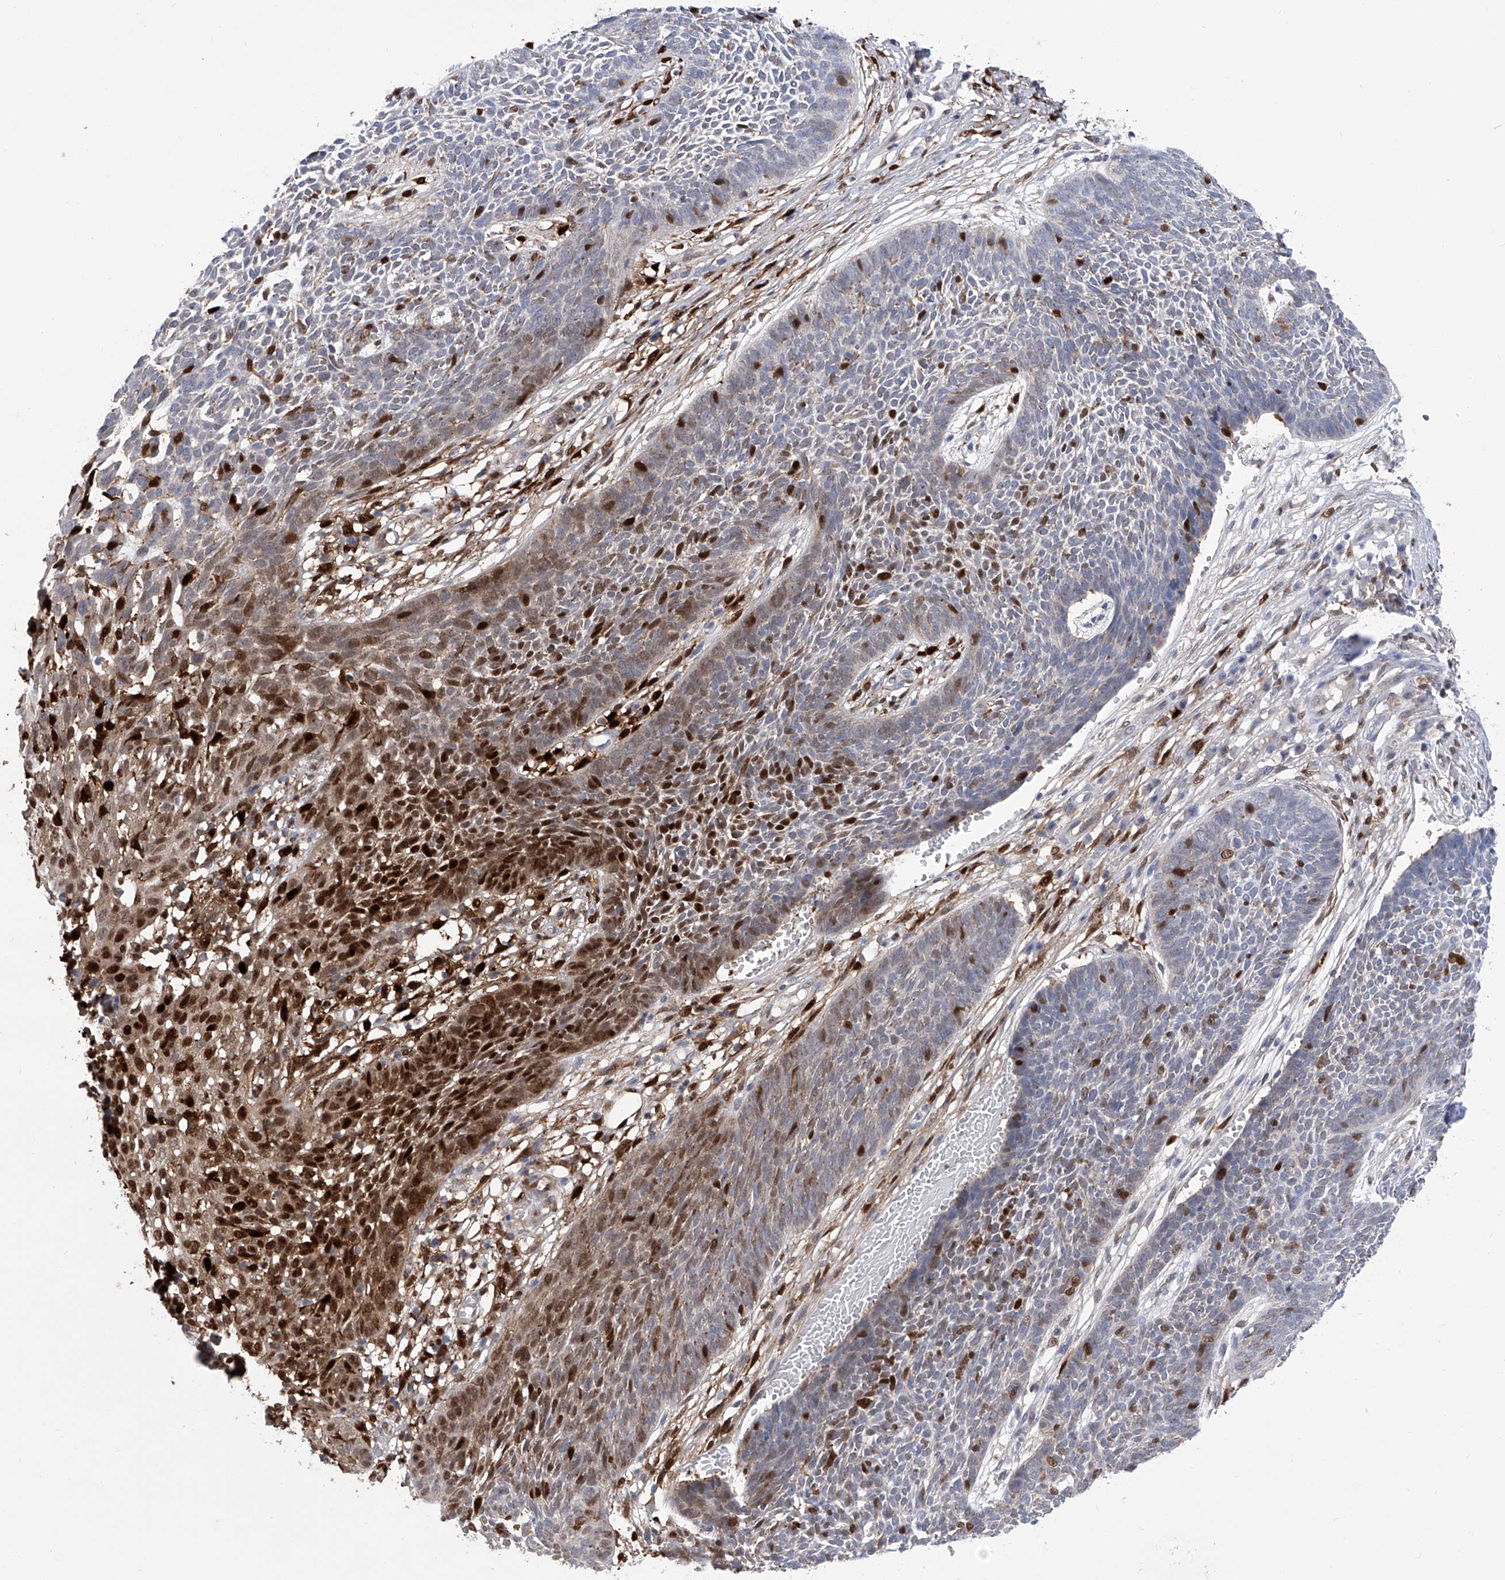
{"staining": {"intensity": "strong", "quantity": "<25%", "location": "nuclear"}, "tissue": "skin cancer", "cell_type": "Tumor cells", "image_type": "cancer", "snomed": [{"axis": "morphology", "description": "Basal cell carcinoma"}, {"axis": "topography", "description": "Skin"}], "caption": "Immunohistochemical staining of human skin basal cell carcinoma displays medium levels of strong nuclear protein staining in about <25% of tumor cells. The protein of interest is stained brown, and the nuclei are stained in blue (DAB IHC with brightfield microscopy, high magnification).", "gene": "PHF20", "patient": {"sex": "female", "age": 84}}